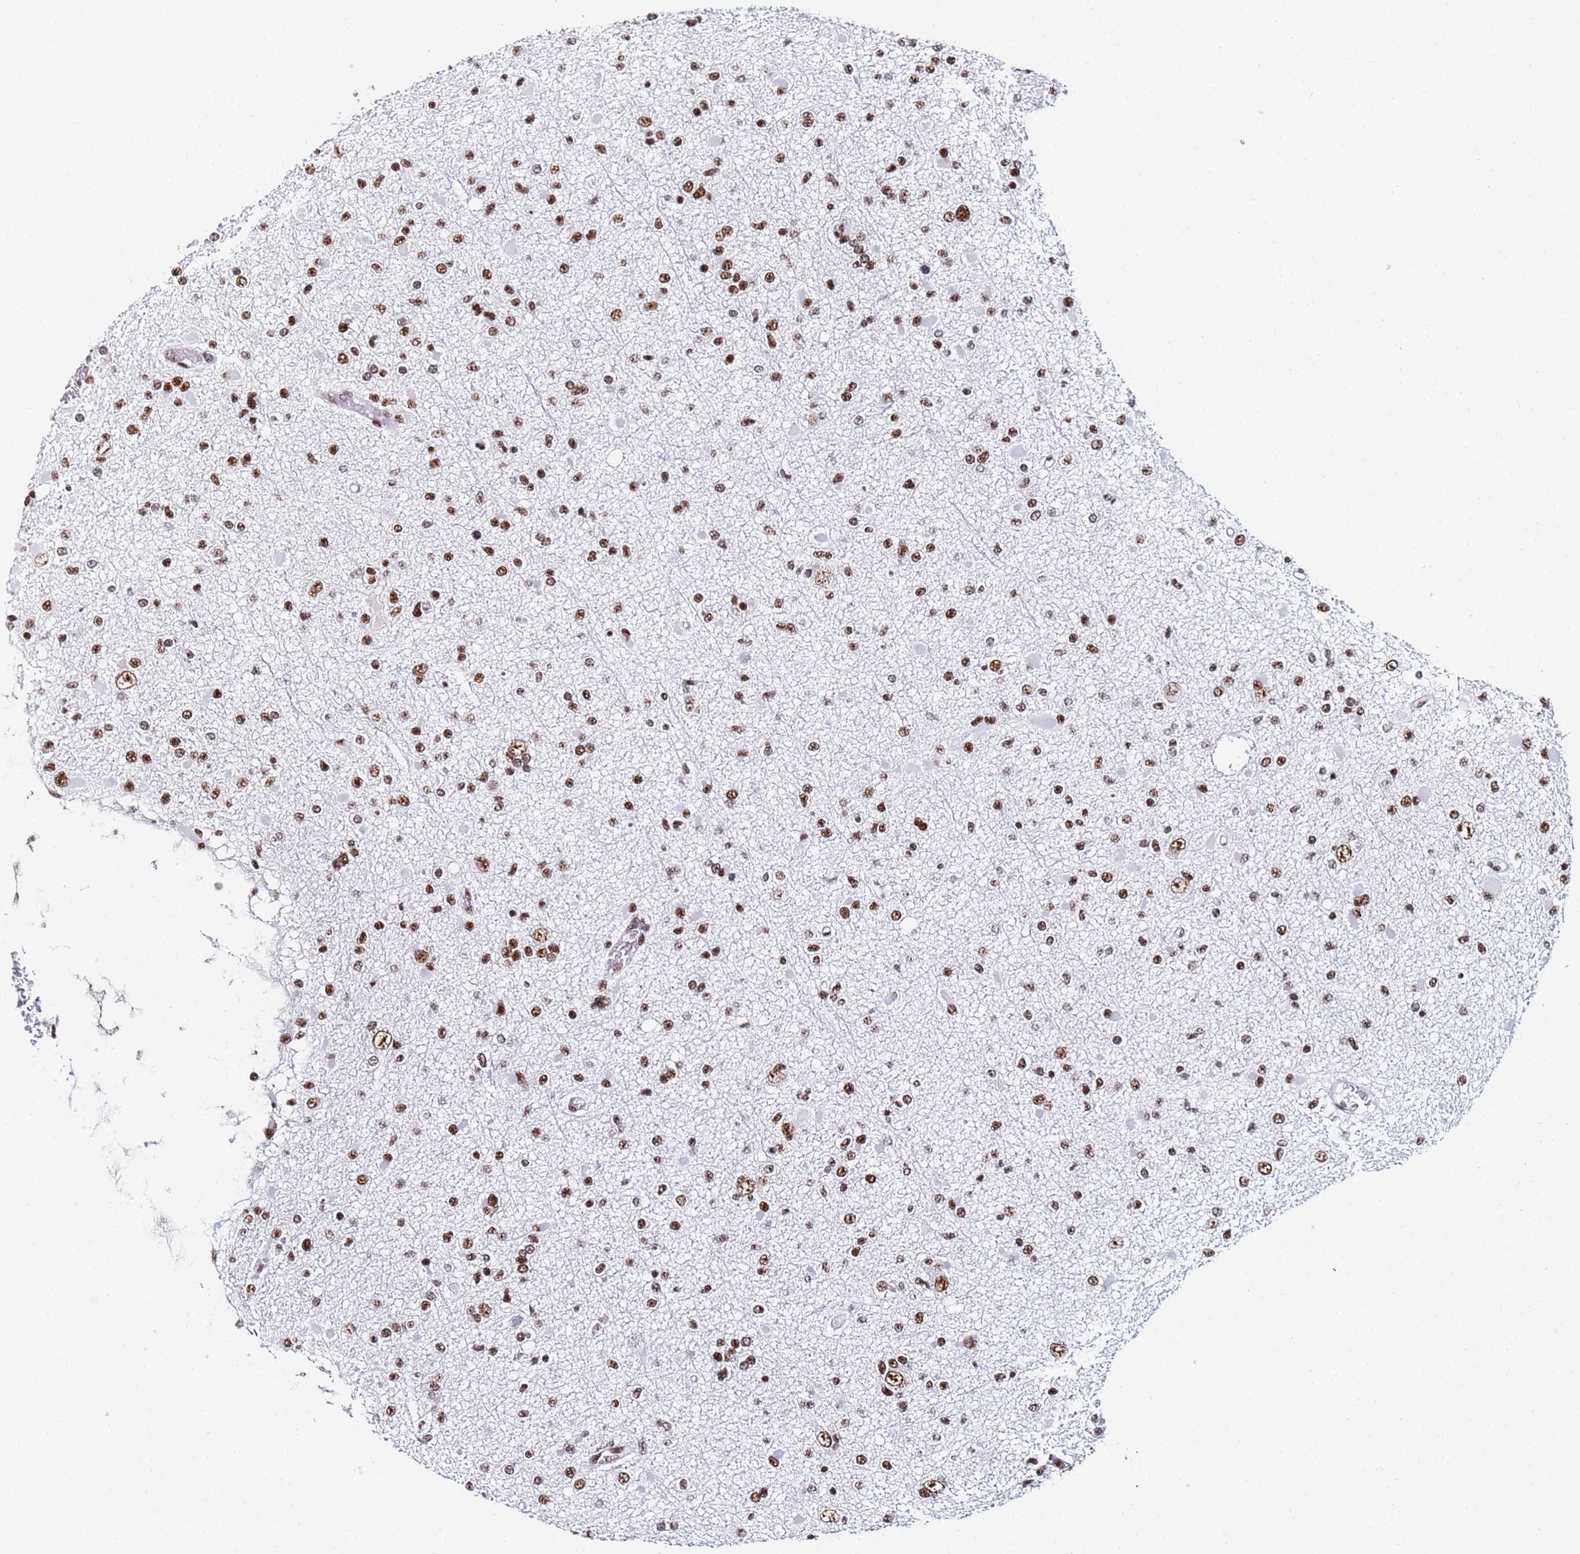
{"staining": {"intensity": "strong", "quantity": ">75%", "location": "nuclear"}, "tissue": "glioma", "cell_type": "Tumor cells", "image_type": "cancer", "snomed": [{"axis": "morphology", "description": "Glioma, malignant, Low grade"}, {"axis": "topography", "description": "Brain"}], "caption": "IHC (DAB) staining of malignant glioma (low-grade) reveals strong nuclear protein staining in approximately >75% of tumor cells.", "gene": "SNRPA1", "patient": {"sex": "female", "age": 22}}